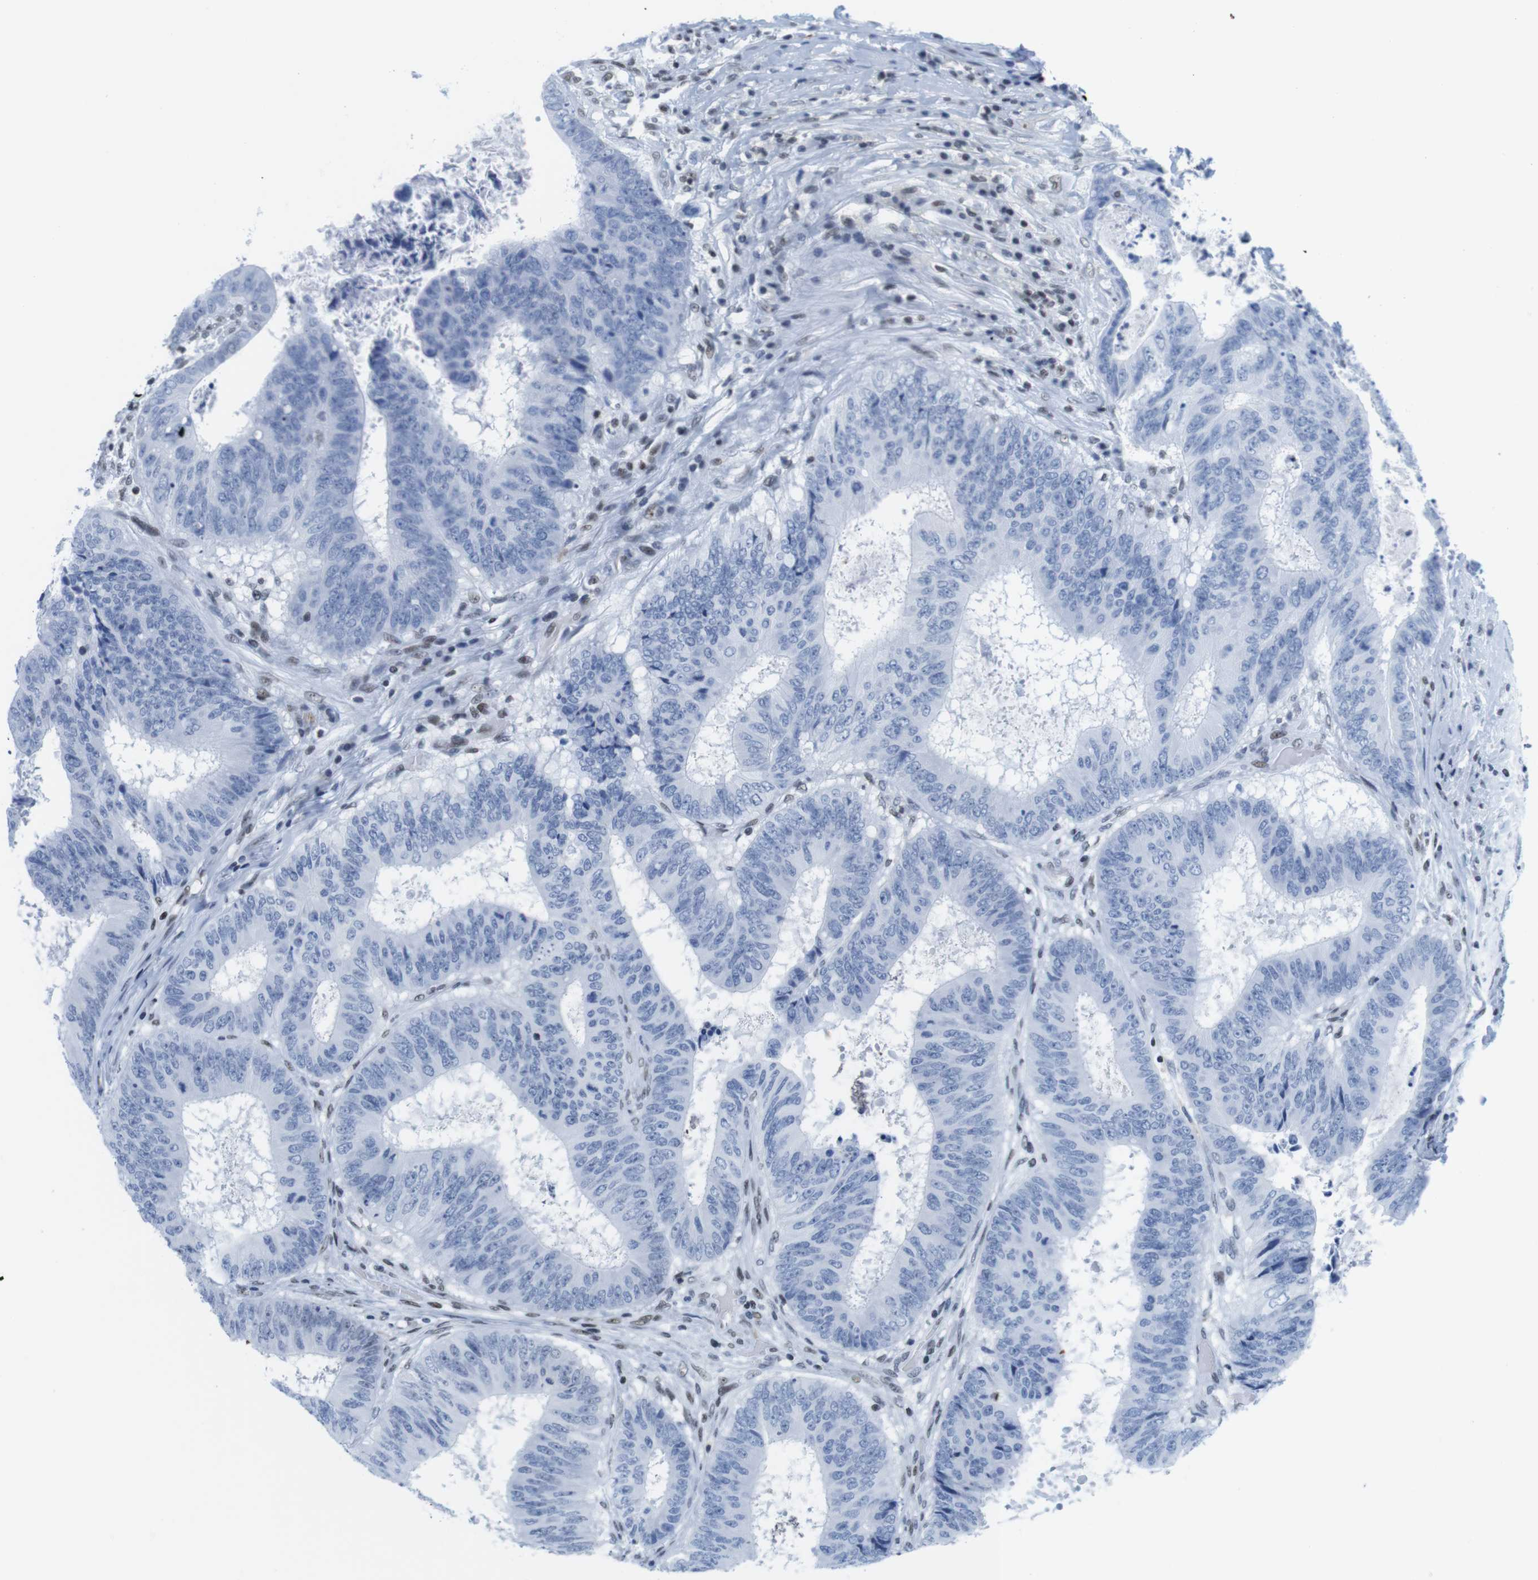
{"staining": {"intensity": "negative", "quantity": "none", "location": "none"}, "tissue": "colorectal cancer", "cell_type": "Tumor cells", "image_type": "cancer", "snomed": [{"axis": "morphology", "description": "Adenocarcinoma, NOS"}, {"axis": "topography", "description": "Rectum"}], "caption": "Immunohistochemistry (IHC) of colorectal cancer shows no positivity in tumor cells.", "gene": "IFI16", "patient": {"sex": "male", "age": 72}}